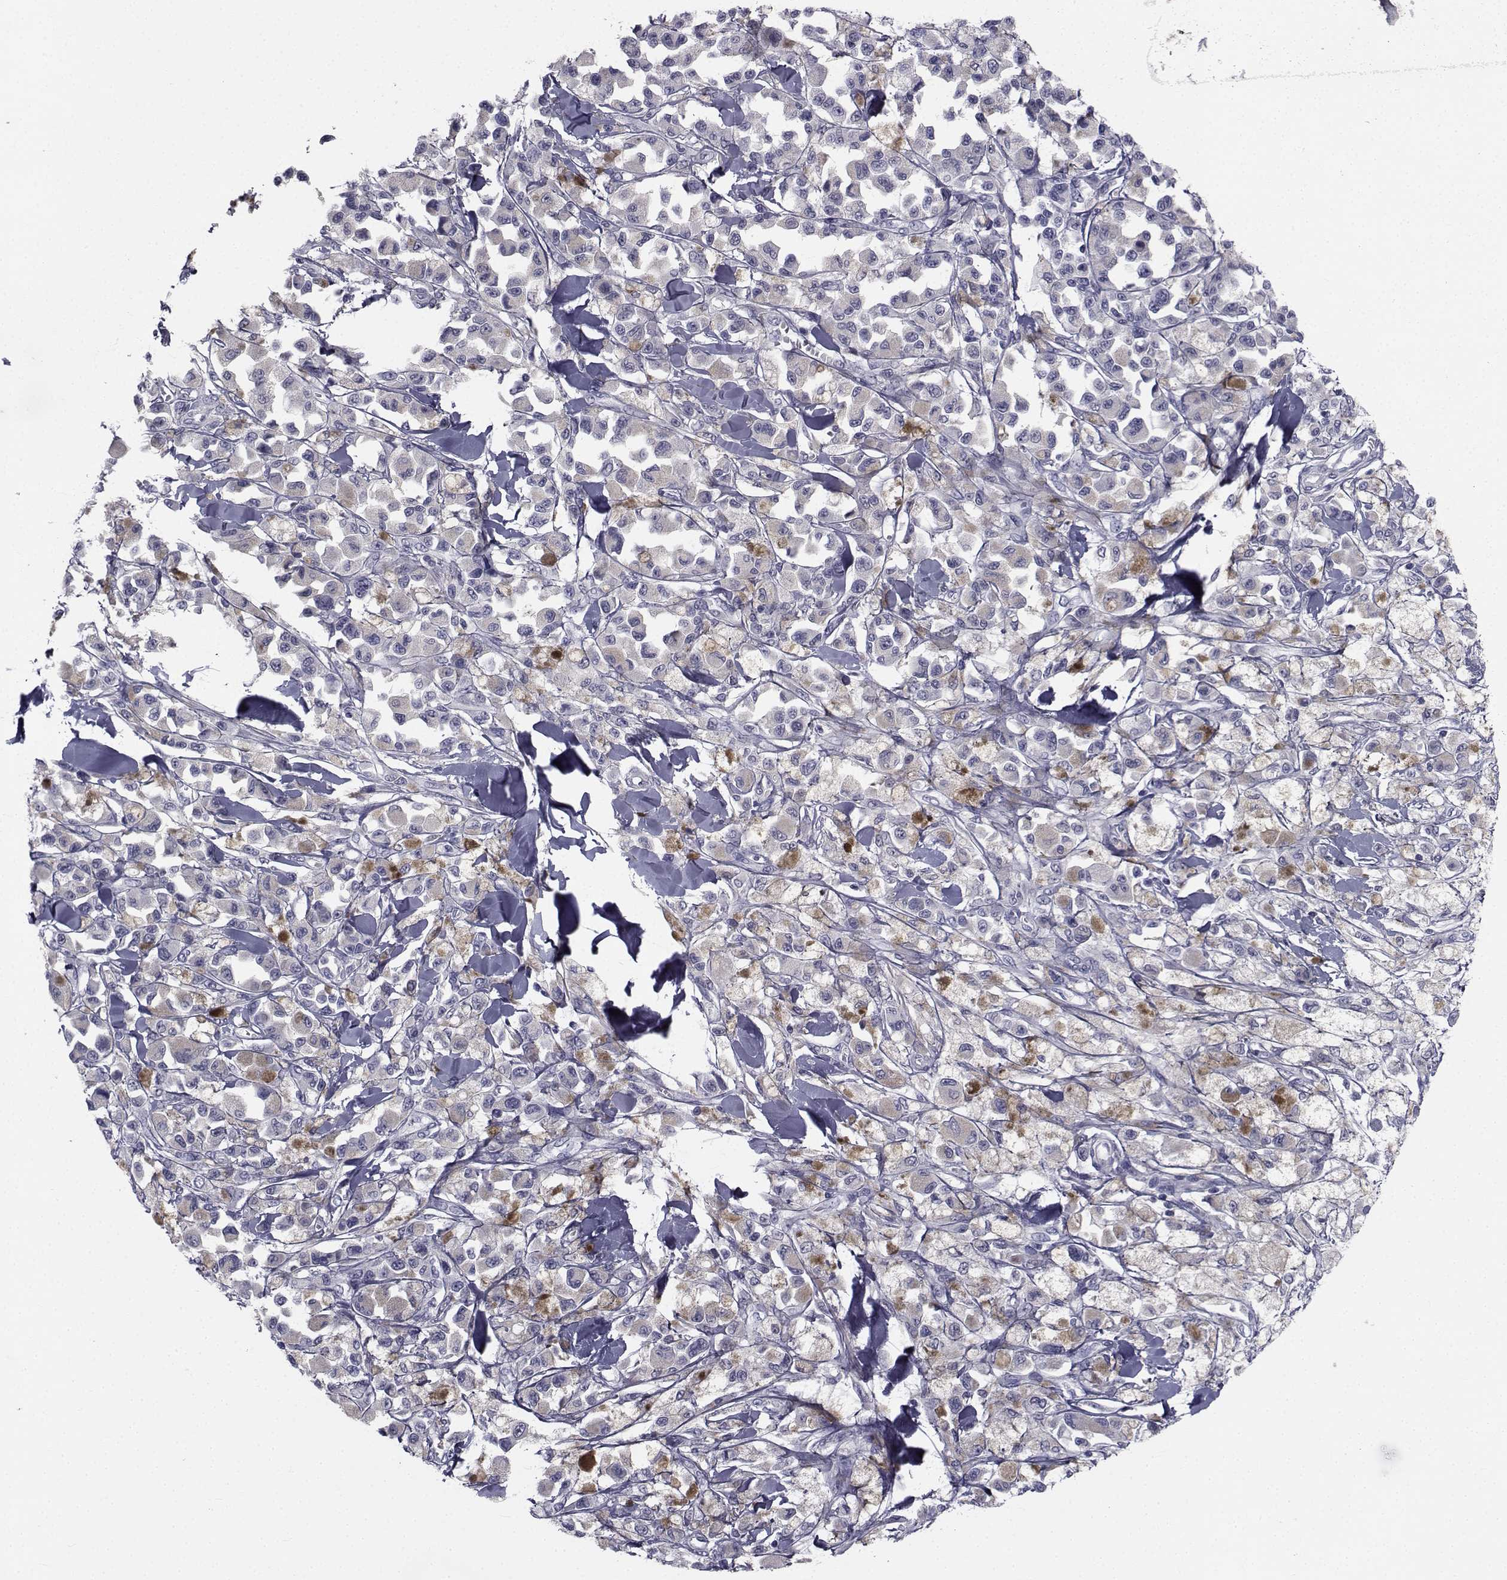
{"staining": {"intensity": "negative", "quantity": "none", "location": "none"}, "tissue": "melanoma", "cell_type": "Tumor cells", "image_type": "cancer", "snomed": [{"axis": "morphology", "description": "Malignant melanoma, NOS"}, {"axis": "topography", "description": "Skin"}], "caption": "Melanoma was stained to show a protein in brown. There is no significant positivity in tumor cells.", "gene": "CHRNA1", "patient": {"sex": "female", "age": 58}}